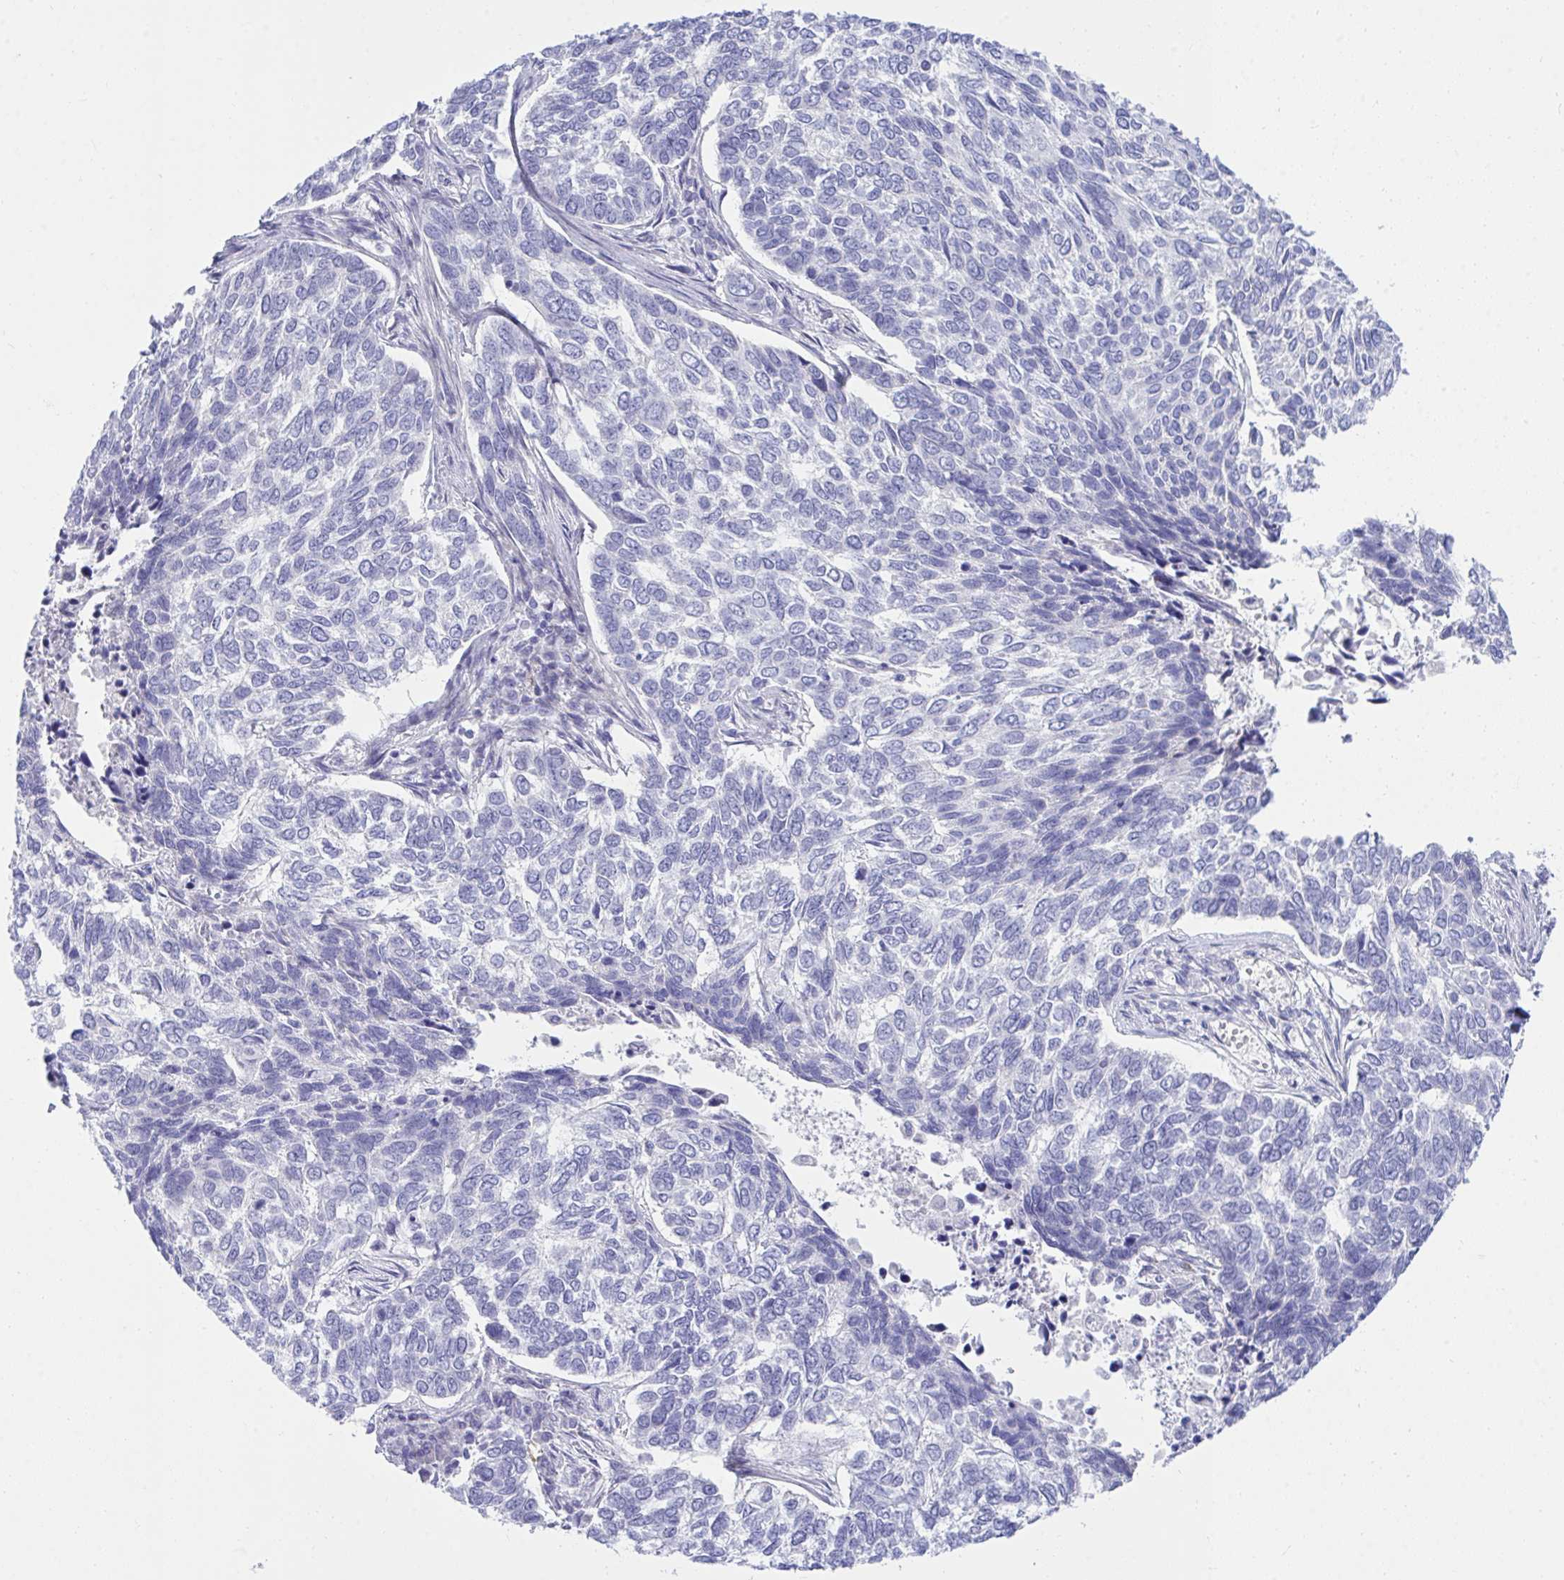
{"staining": {"intensity": "negative", "quantity": "none", "location": "none"}, "tissue": "skin cancer", "cell_type": "Tumor cells", "image_type": "cancer", "snomed": [{"axis": "morphology", "description": "Basal cell carcinoma"}, {"axis": "topography", "description": "Skin"}], "caption": "A photomicrograph of human skin cancer (basal cell carcinoma) is negative for staining in tumor cells.", "gene": "MED9", "patient": {"sex": "female", "age": 65}}